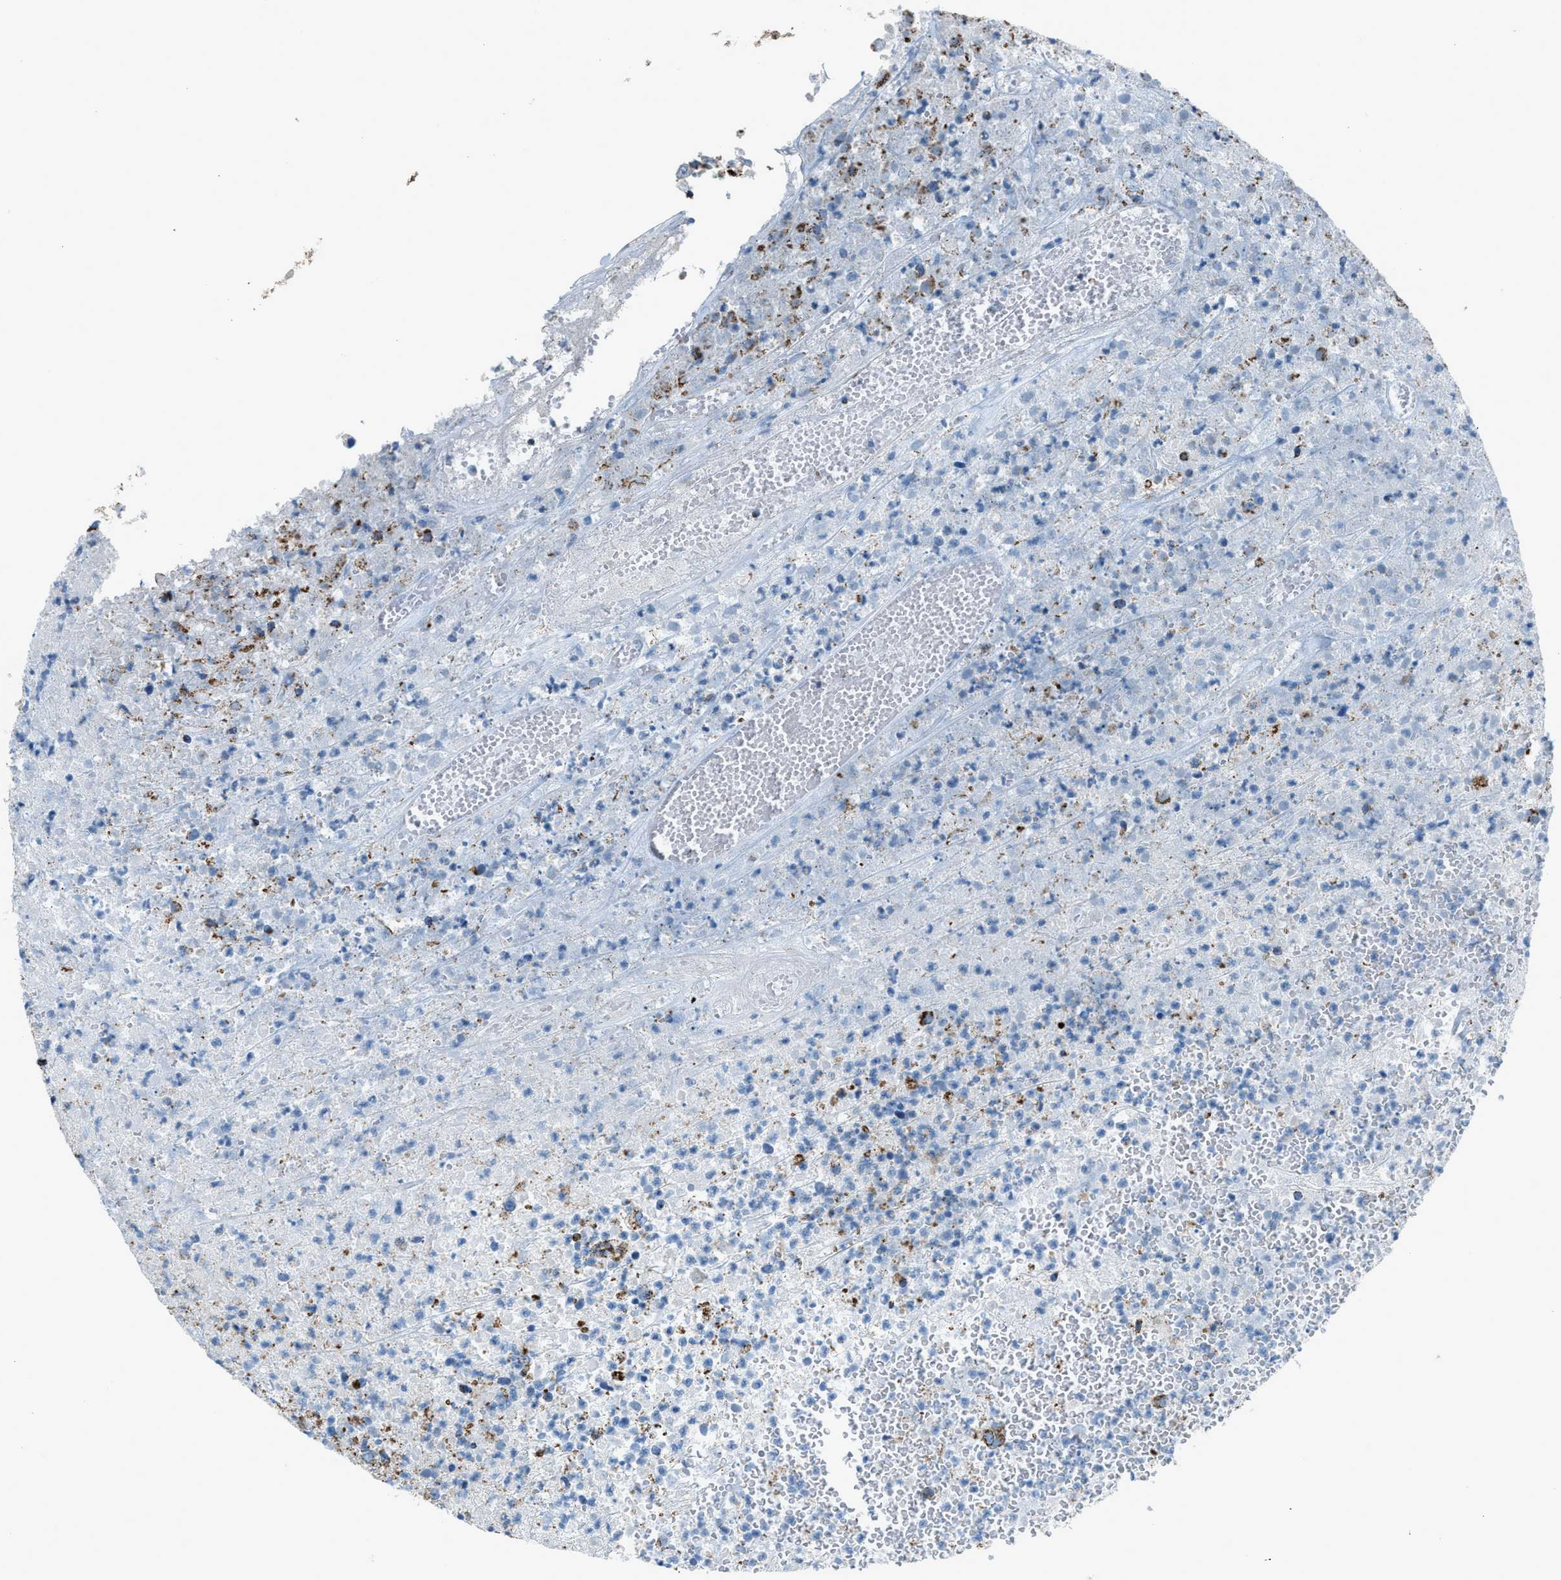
{"staining": {"intensity": "moderate", "quantity": ">75%", "location": "cytoplasmic/membranous"}, "tissue": "urothelial cancer", "cell_type": "Tumor cells", "image_type": "cancer", "snomed": [{"axis": "morphology", "description": "Urothelial carcinoma, High grade"}, {"axis": "topography", "description": "Urinary bladder"}], "caption": "Urothelial cancer stained with a brown dye displays moderate cytoplasmic/membranous positive expression in about >75% of tumor cells.", "gene": "MDH2", "patient": {"sex": "male", "age": 46}}